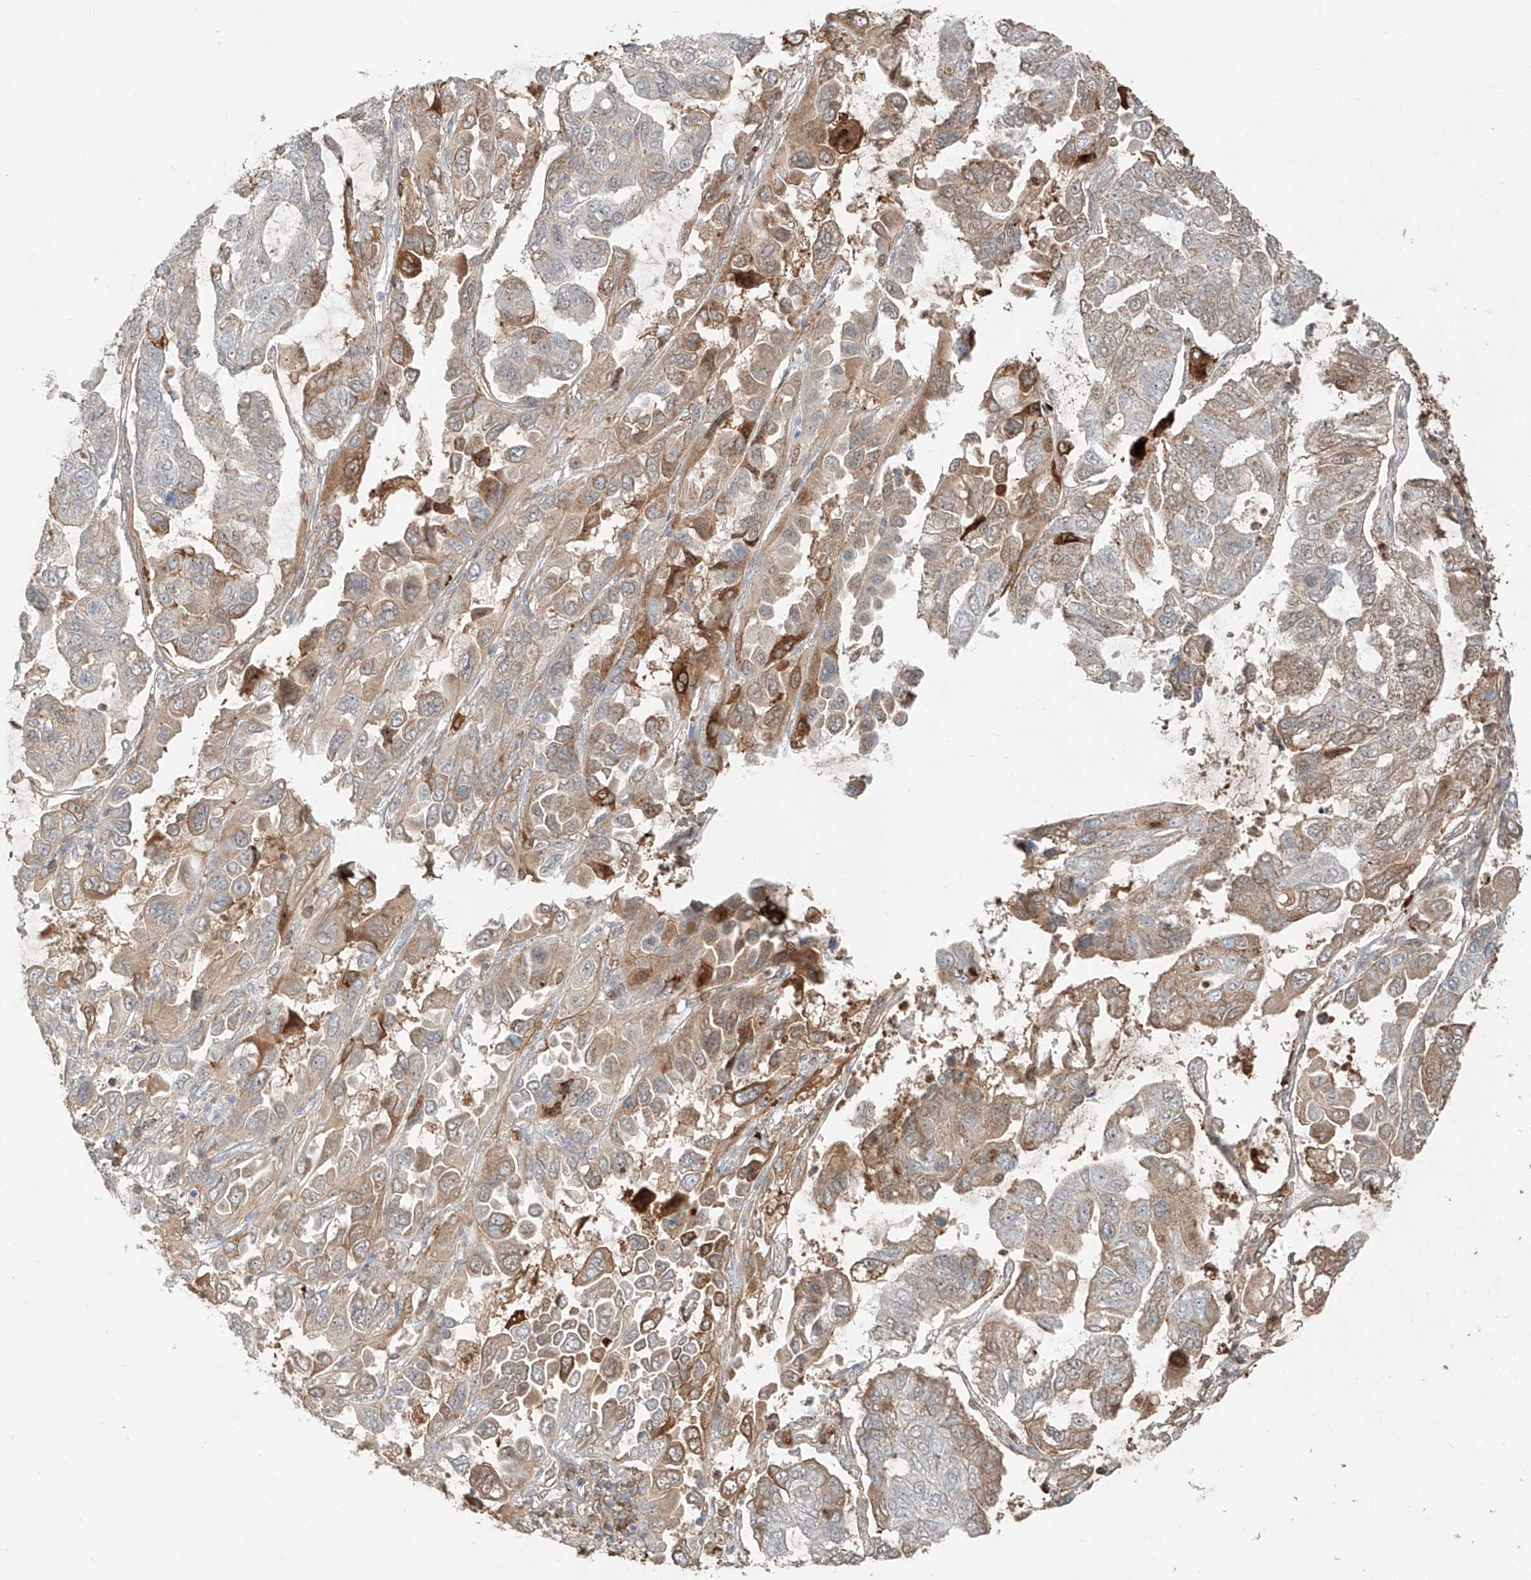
{"staining": {"intensity": "moderate", "quantity": "<25%", "location": "cytoplasmic/membranous"}, "tissue": "lung cancer", "cell_type": "Tumor cells", "image_type": "cancer", "snomed": [{"axis": "morphology", "description": "Adenocarcinoma, NOS"}, {"axis": "topography", "description": "Lung"}], "caption": "DAB (3,3'-diaminobenzidine) immunohistochemical staining of lung cancer exhibits moderate cytoplasmic/membranous protein positivity in approximately <25% of tumor cells. The protein of interest is shown in brown color, while the nuclei are stained blue.", "gene": "CEP162", "patient": {"sex": "male", "age": 64}}